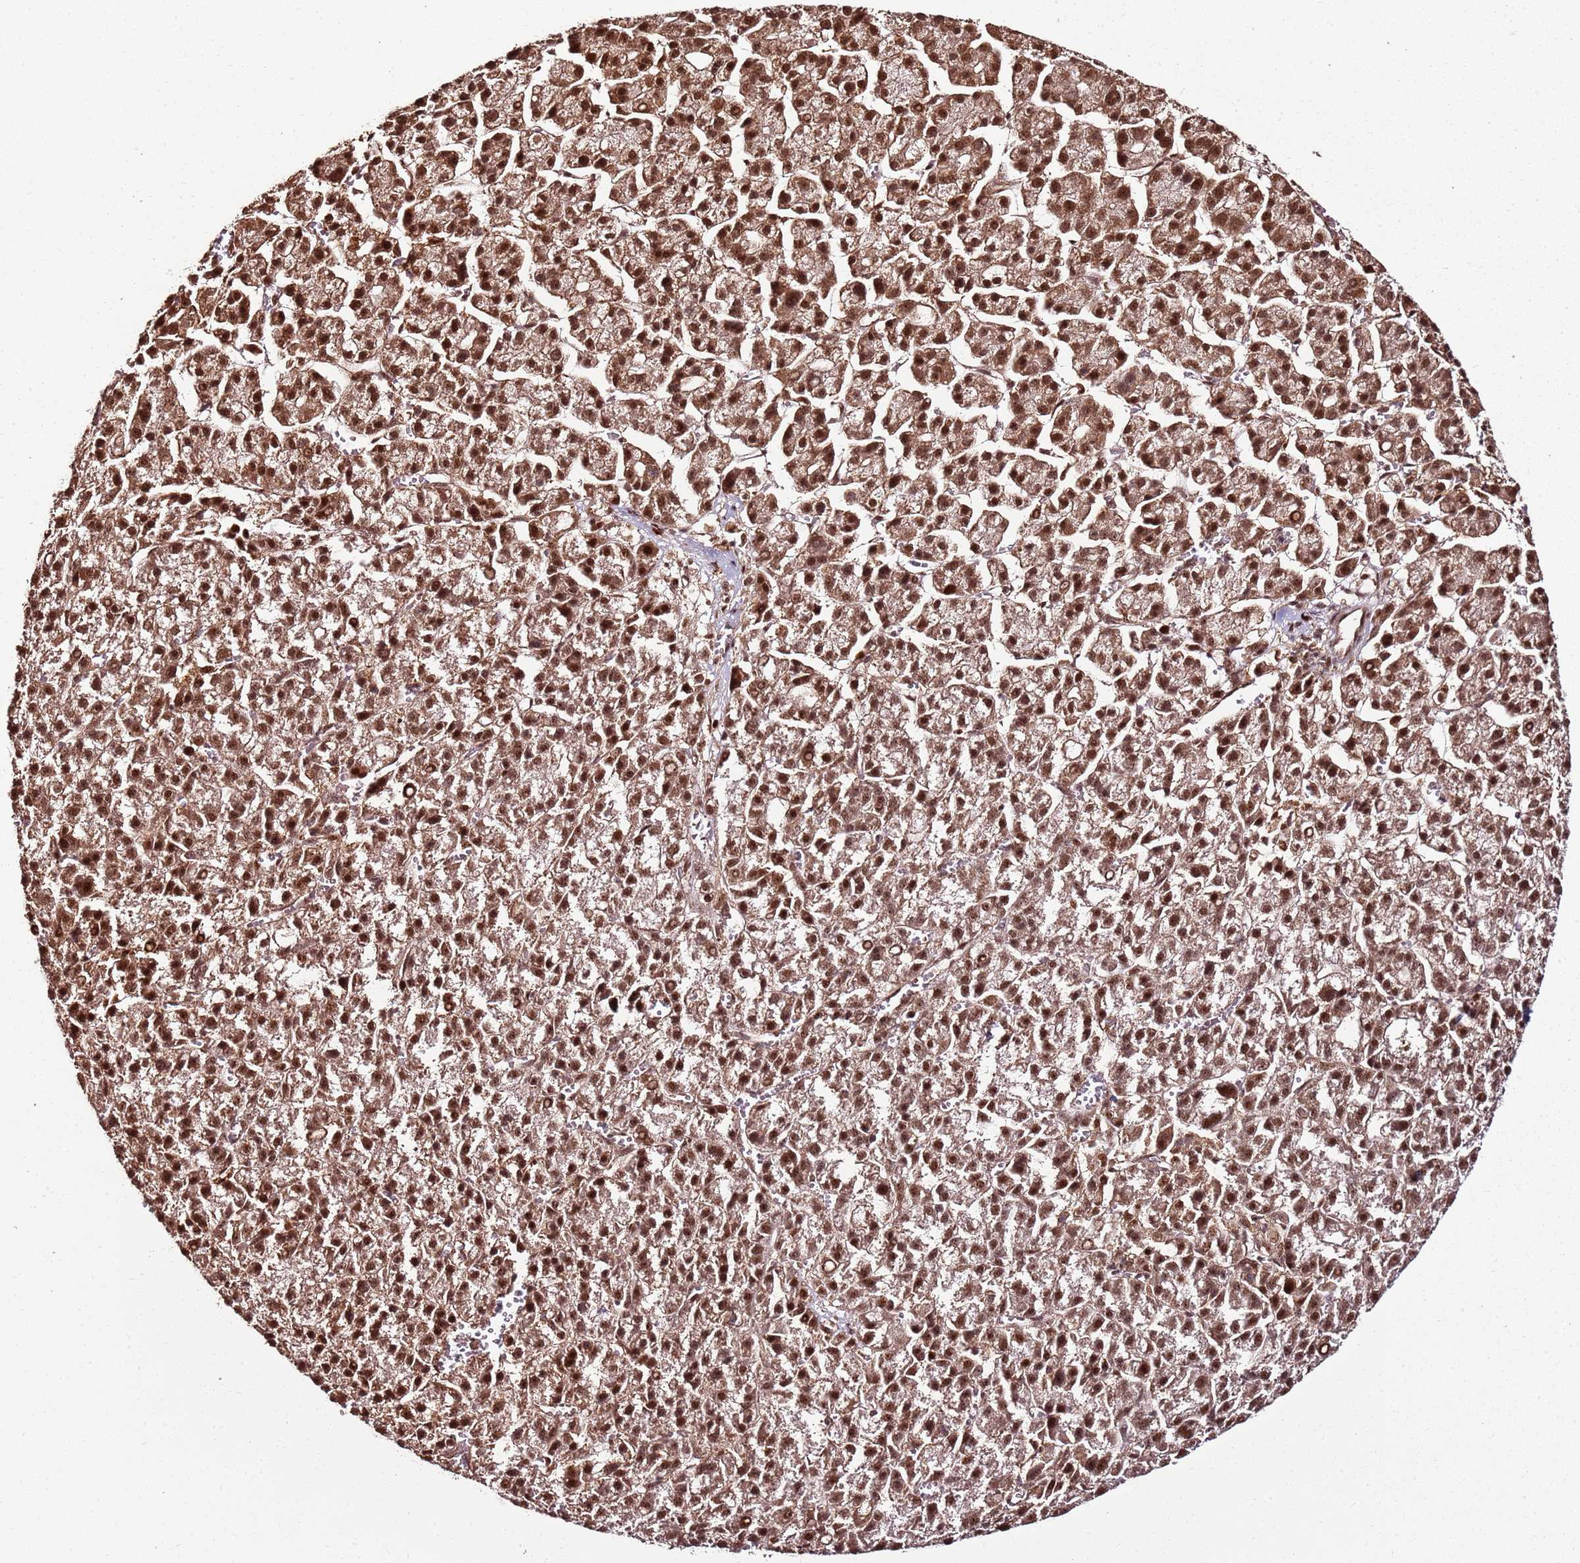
{"staining": {"intensity": "strong", "quantity": ">75%", "location": "cytoplasmic/membranous,nuclear"}, "tissue": "liver cancer", "cell_type": "Tumor cells", "image_type": "cancer", "snomed": [{"axis": "morphology", "description": "Carcinoma, Hepatocellular, NOS"}, {"axis": "topography", "description": "Liver"}], "caption": "Protein expression analysis of liver cancer (hepatocellular carcinoma) shows strong cytoplasmic/membranous and nuclear positivity in approximately >75% of tumor cells.", "gene": "XRN2", "patient": {"sex": "female", "age": 58}}